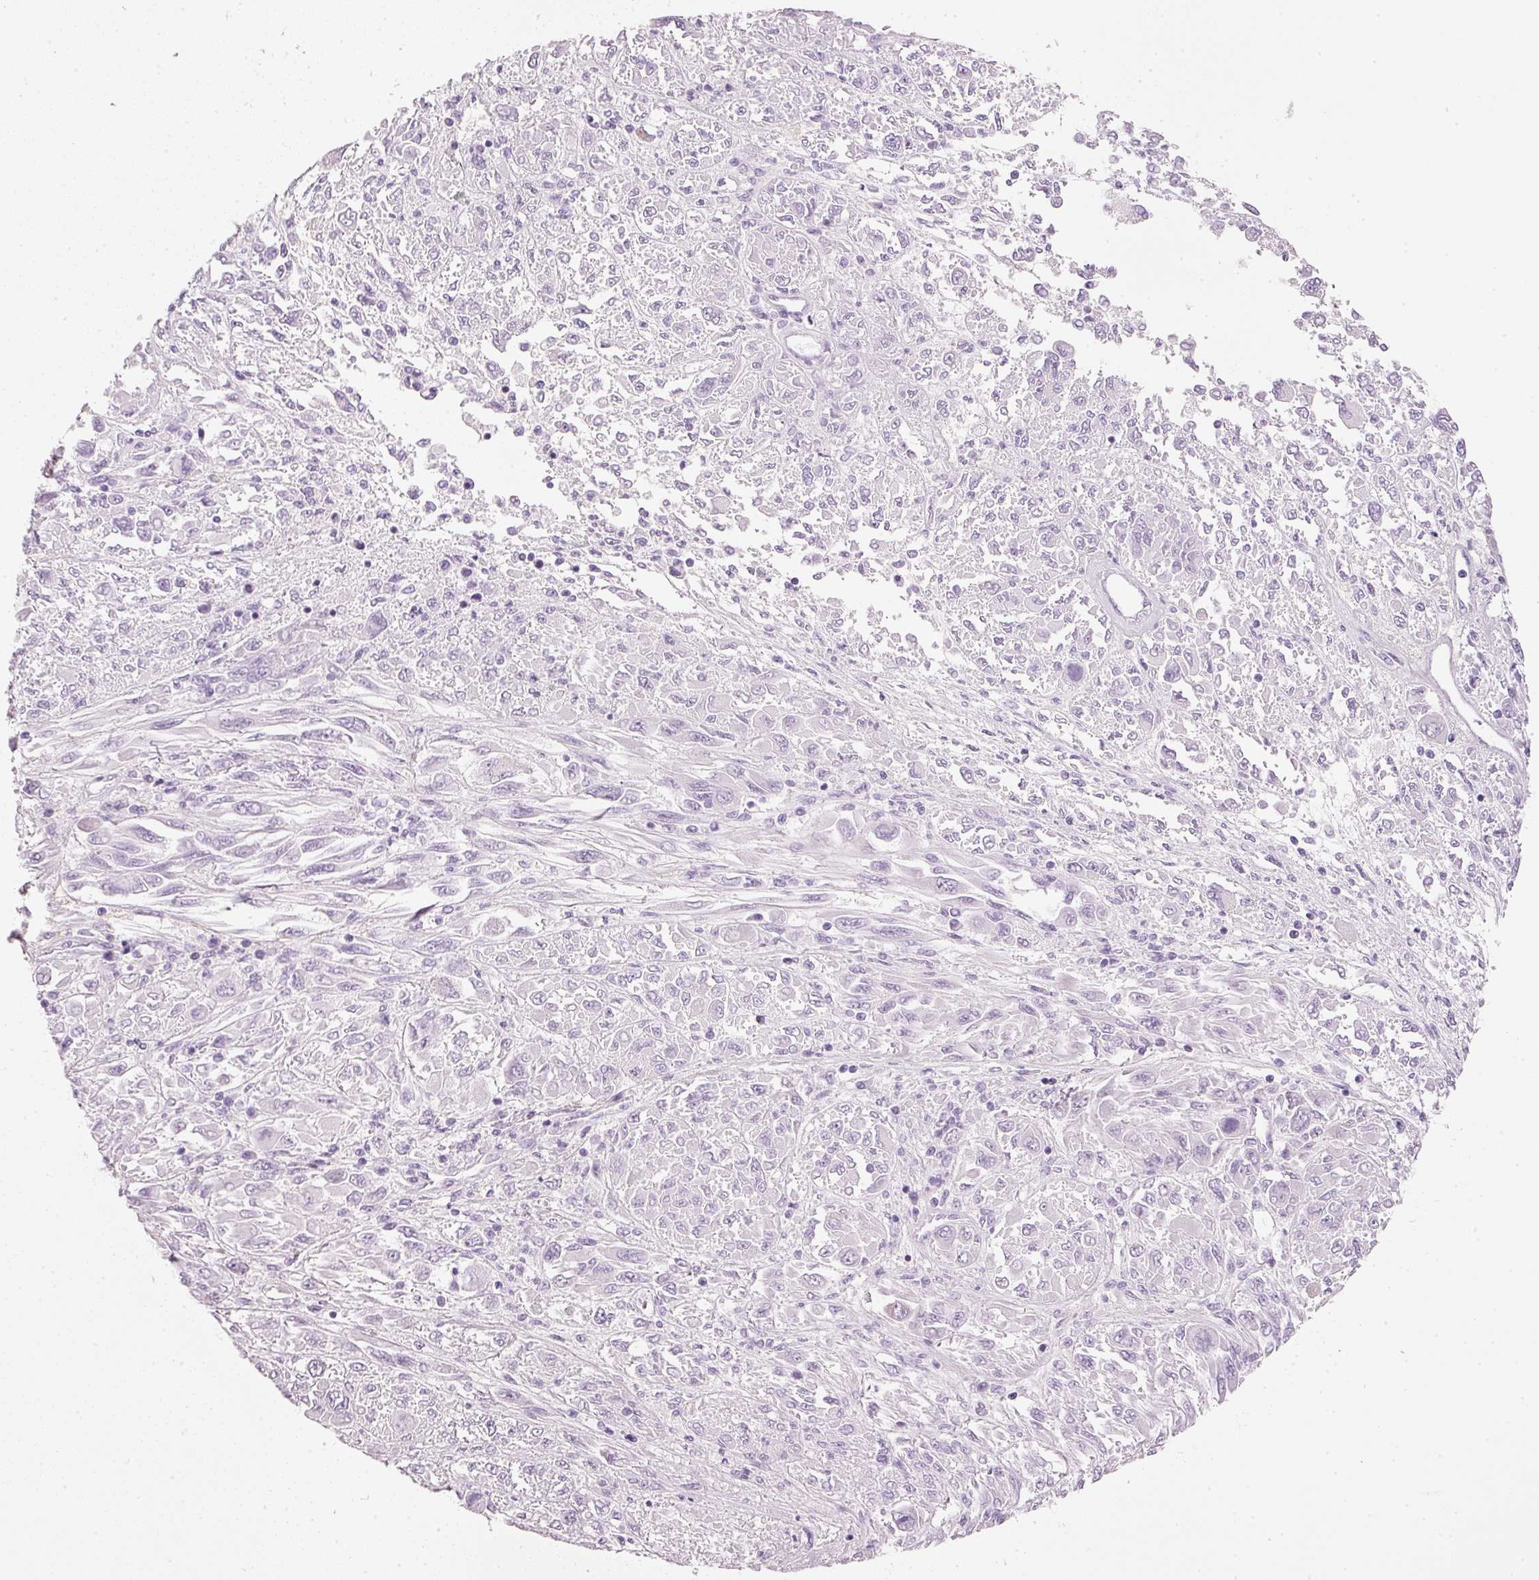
{"staining": {"intensity": "negative", "quantity": "none", "location": "none"}, "tissue": "melanoma", "cell_type": "Tumor cells", "image_type": "cancer", "snomed": [{"axis": "morphology", "description": "Malignant melanoma, NOS"}, {"axis": "topography", "description": "Skin"}], "caption": "Image shows no protein staining in tumor cells of melanoma tissue.", "gene": "PDXDC1", "patient": {"sex": "female", "age": 91}}